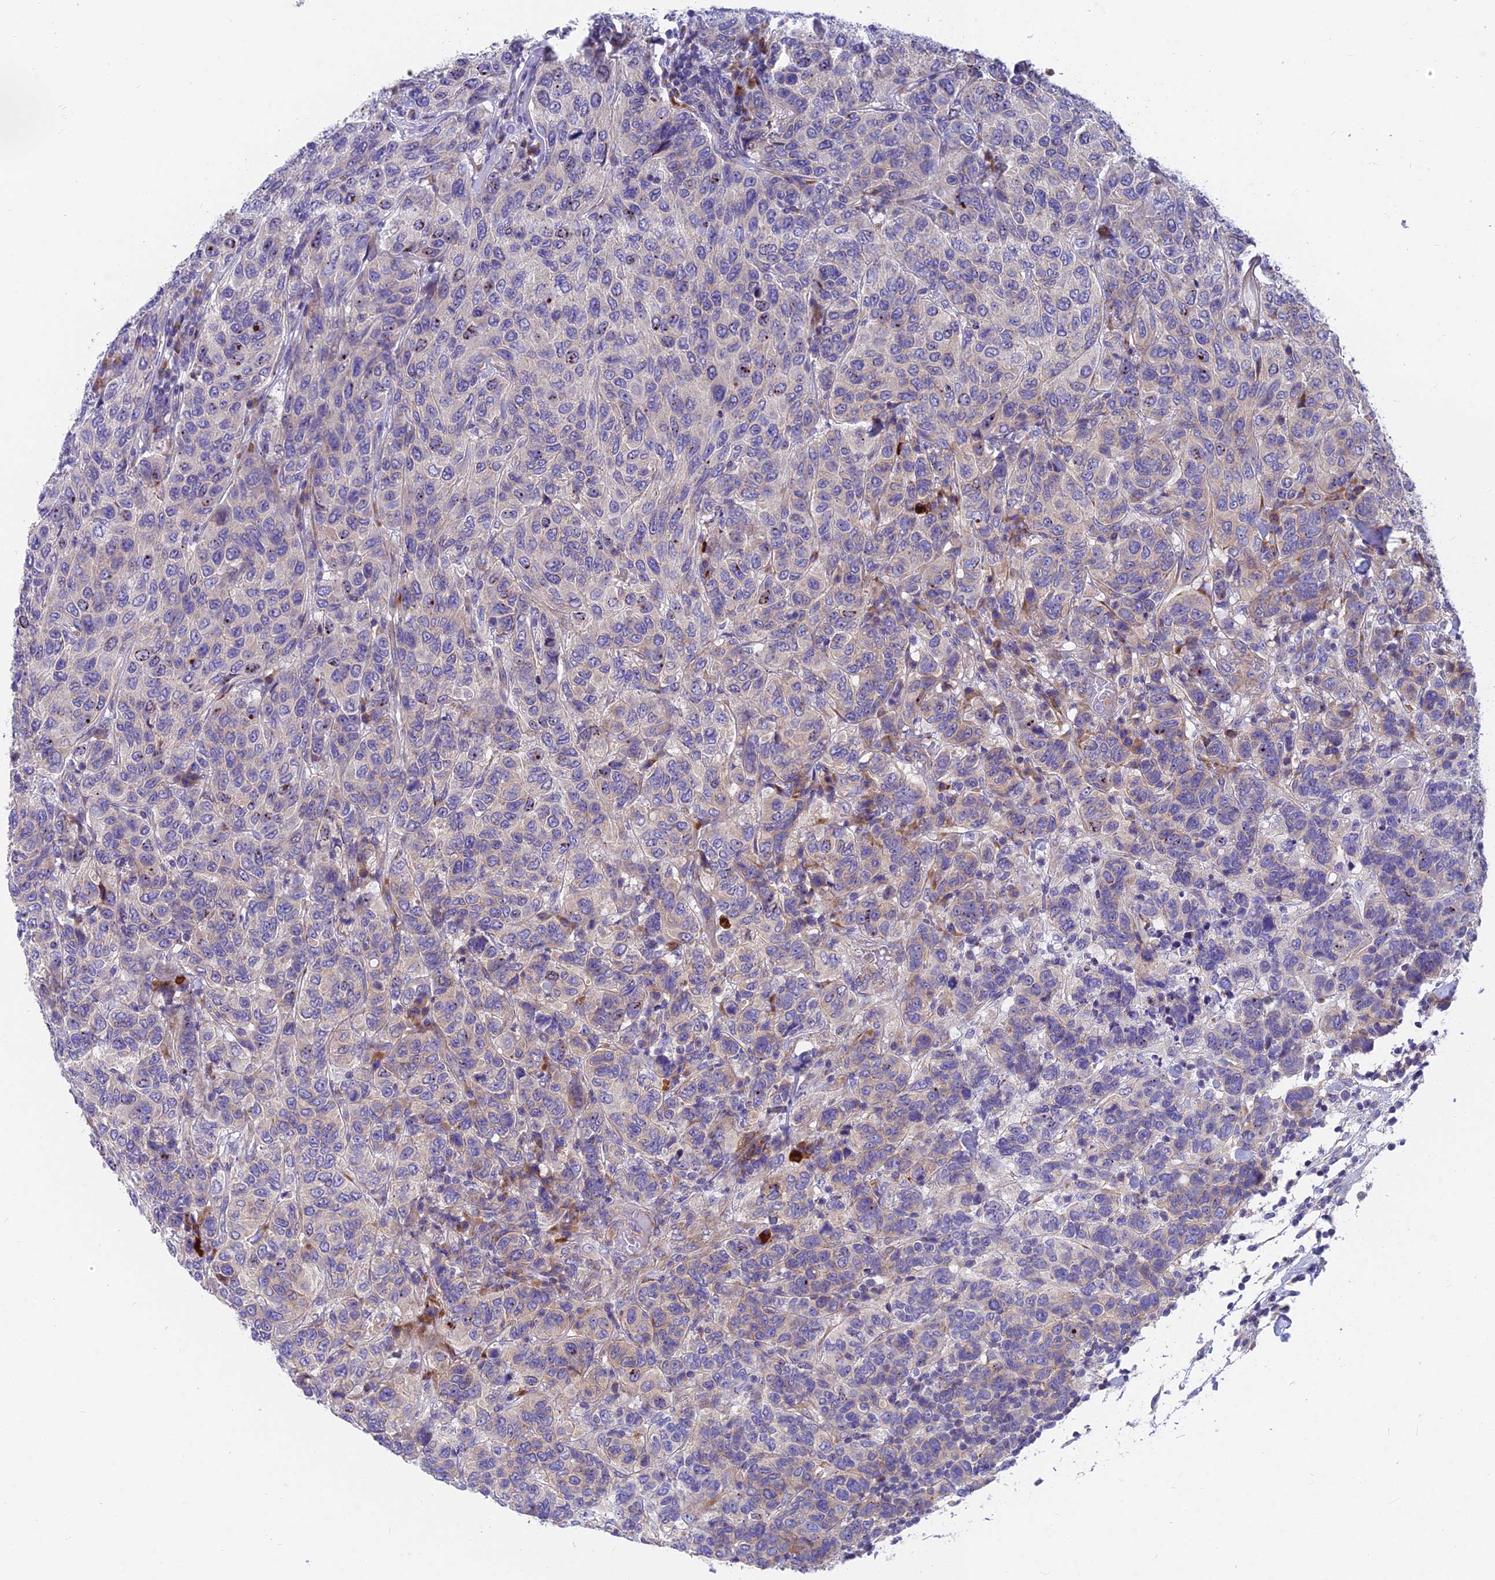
{"staining": {"intensity": "negative", "quantity": "none", "location": "none"}, "tissue": "breast cancer", "cell_type": "Tumor cells", "image_type": "cancer", "snomed": [{"axis": "morphology", "description": "Duct carcinoma"}, {"axis": "topography", "description": "Breast"}], "caption": "A micrograph of human intraductal carcinoma (breast) is negative for staining in tumor cells.", "gene": "MVB12A", "patient": {"sex": "female", "age": 55}}